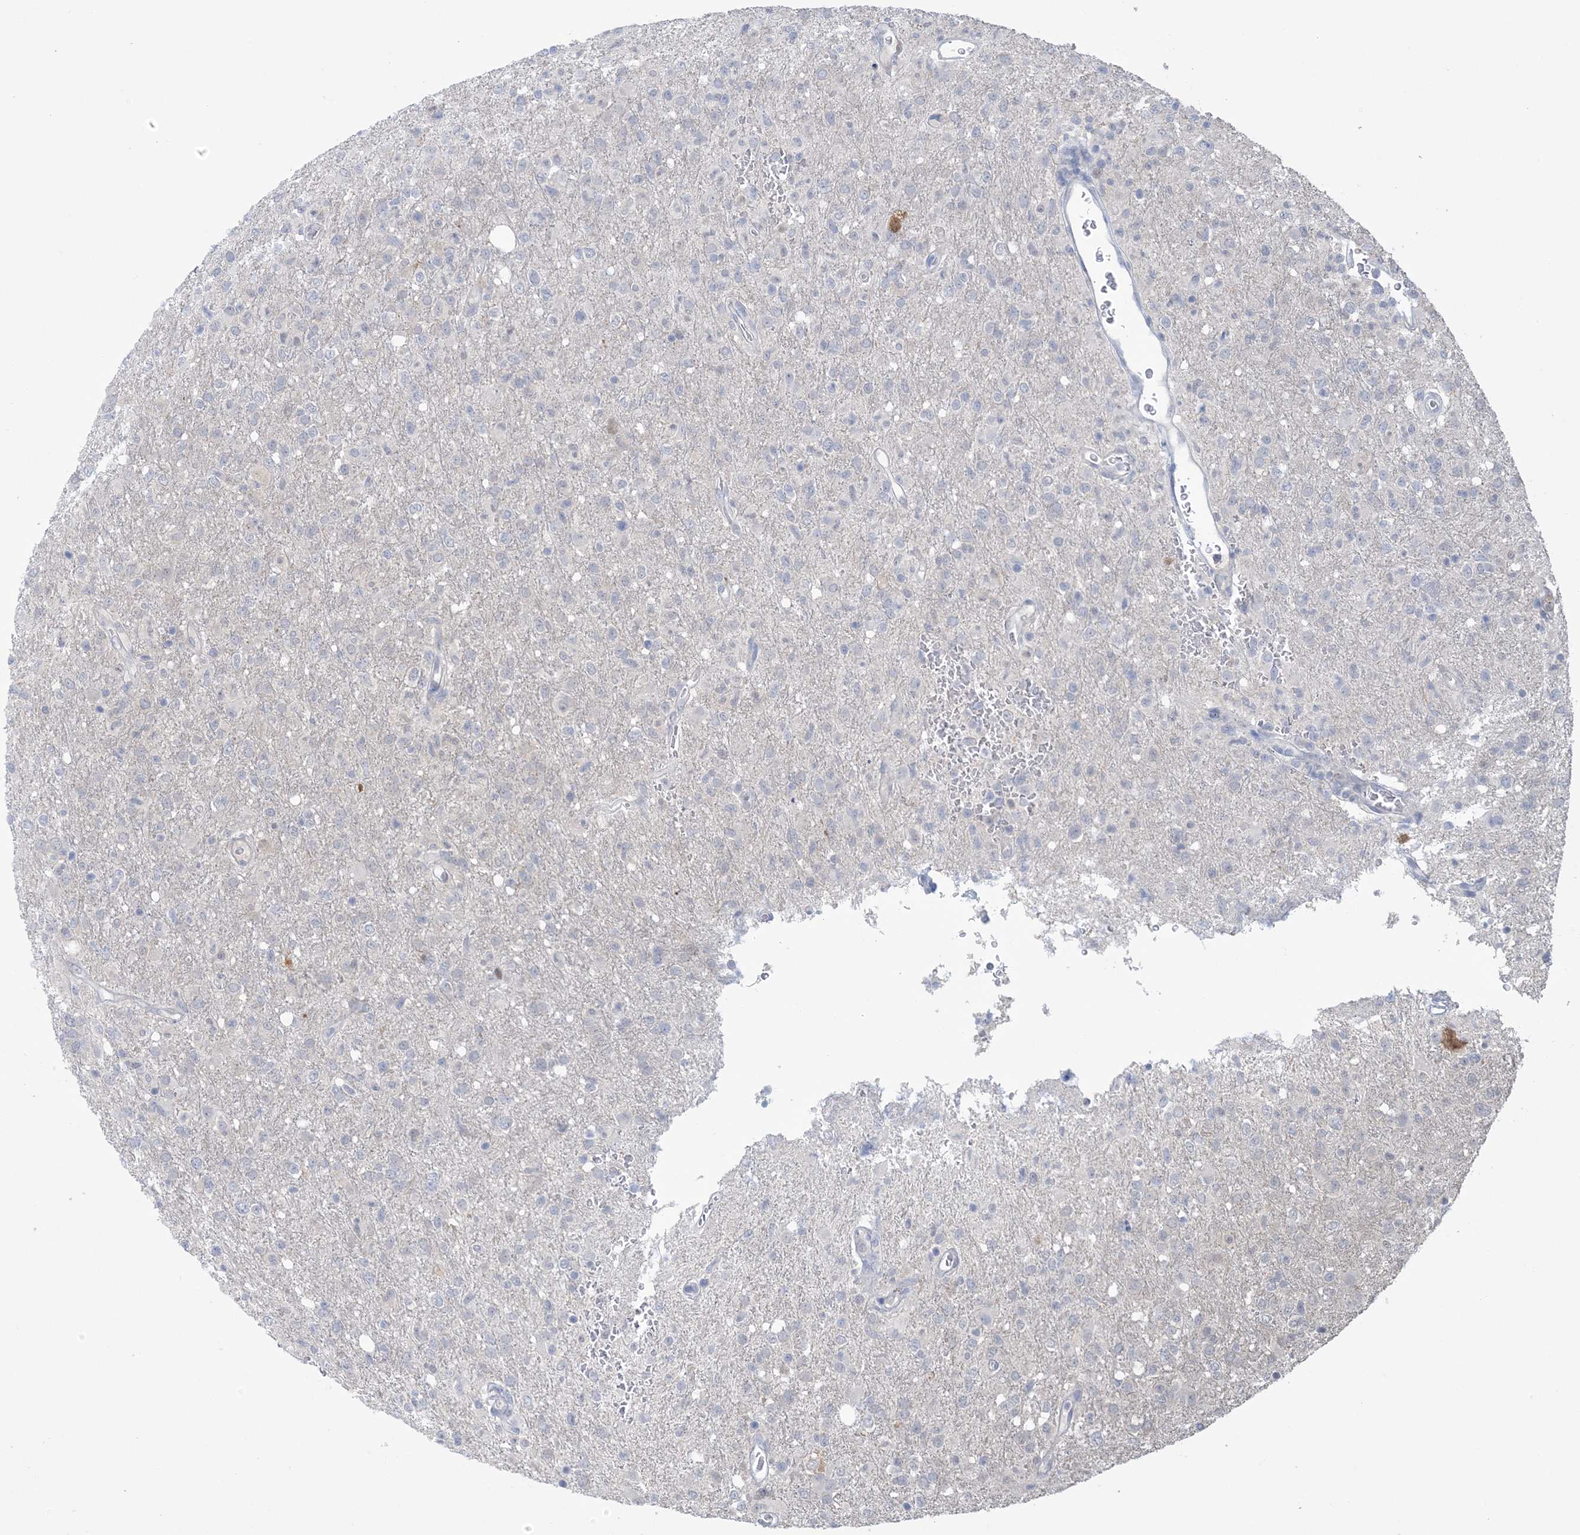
{"staining": {"intensity": "negative", "quantity": "none", "location": "none"}, "tissue": "glioma", "cell_type": "Tumor cells", "image_type": "cancer", "snomed": [{"axis": "morphology", "description": "Glioma, malignant, High grade"}, {"axis": "topography", "description": "Brain"}], "caption": "IHC of malignant glioma (high-grade) exhibits no staining in tumor cells. (Stains: DAB (3,3'-diaminobenzidine) immunohistochemistry with hematoxylin counter stain, Microscopy: brightfield microscopy at high magnification).", "gene": "HMGCS1", "patient": {"sex": "female", "age": 57}}